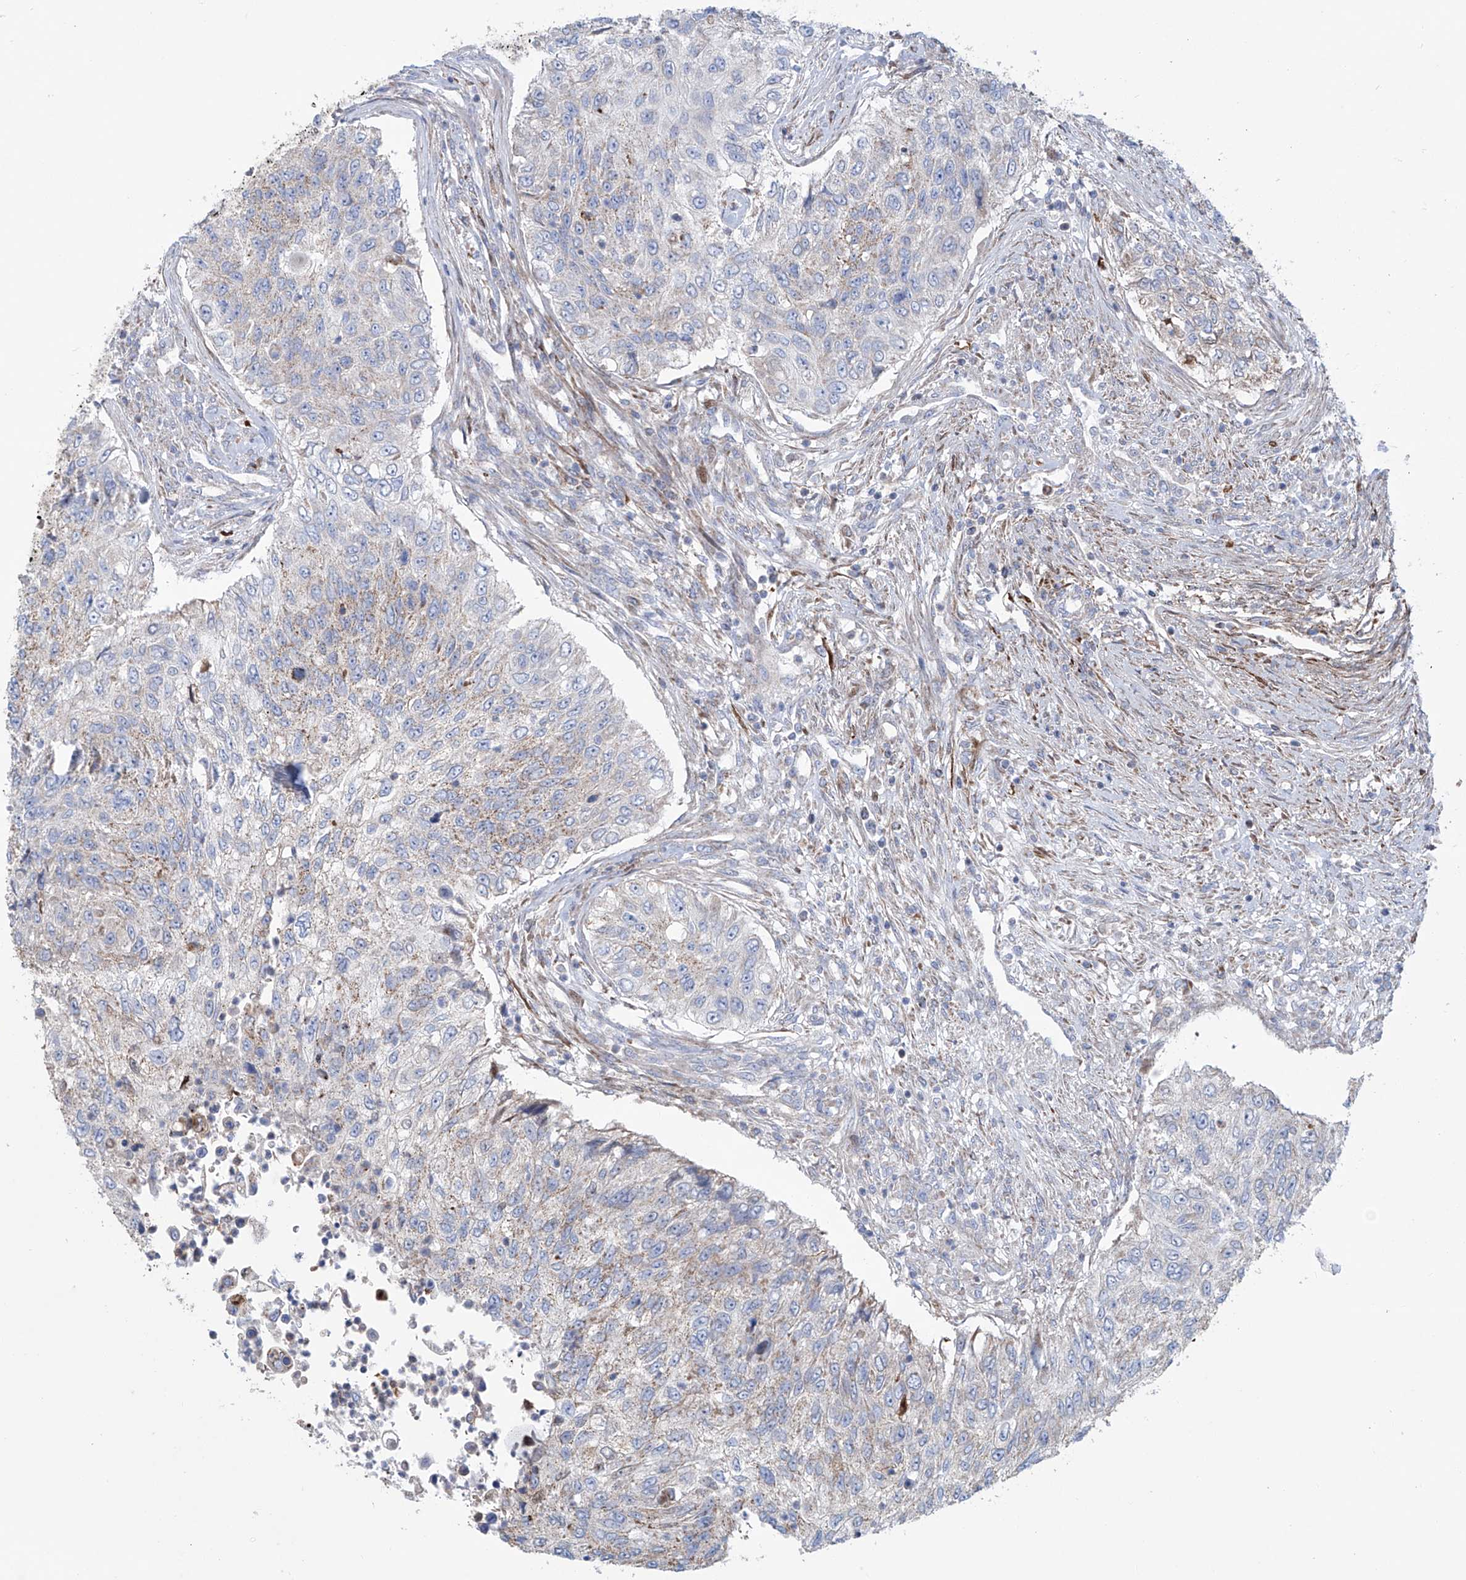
{"staining": {"intensity": "moderate", "quantity": "25%-75%", "location": "cytoplasmic/membranous"}, "tissue": "urothelial cancer", "cell_type": "Tumor cells", "image_type": "cancer", "snomed": [{"axis": "morphology", "description": "Urothelial carcinoma, High grade"}, {"axis": "topography", "description": "Urinary bladder"}], "caption": "Urothelial cancer stained with a brown dye reveals moderate cytoplasmic/membranous positive expression in approximately 25%-75% of tumor cells.", "gene": "ALDH6A1", "patient": {"sex": "female", "age": 60}}